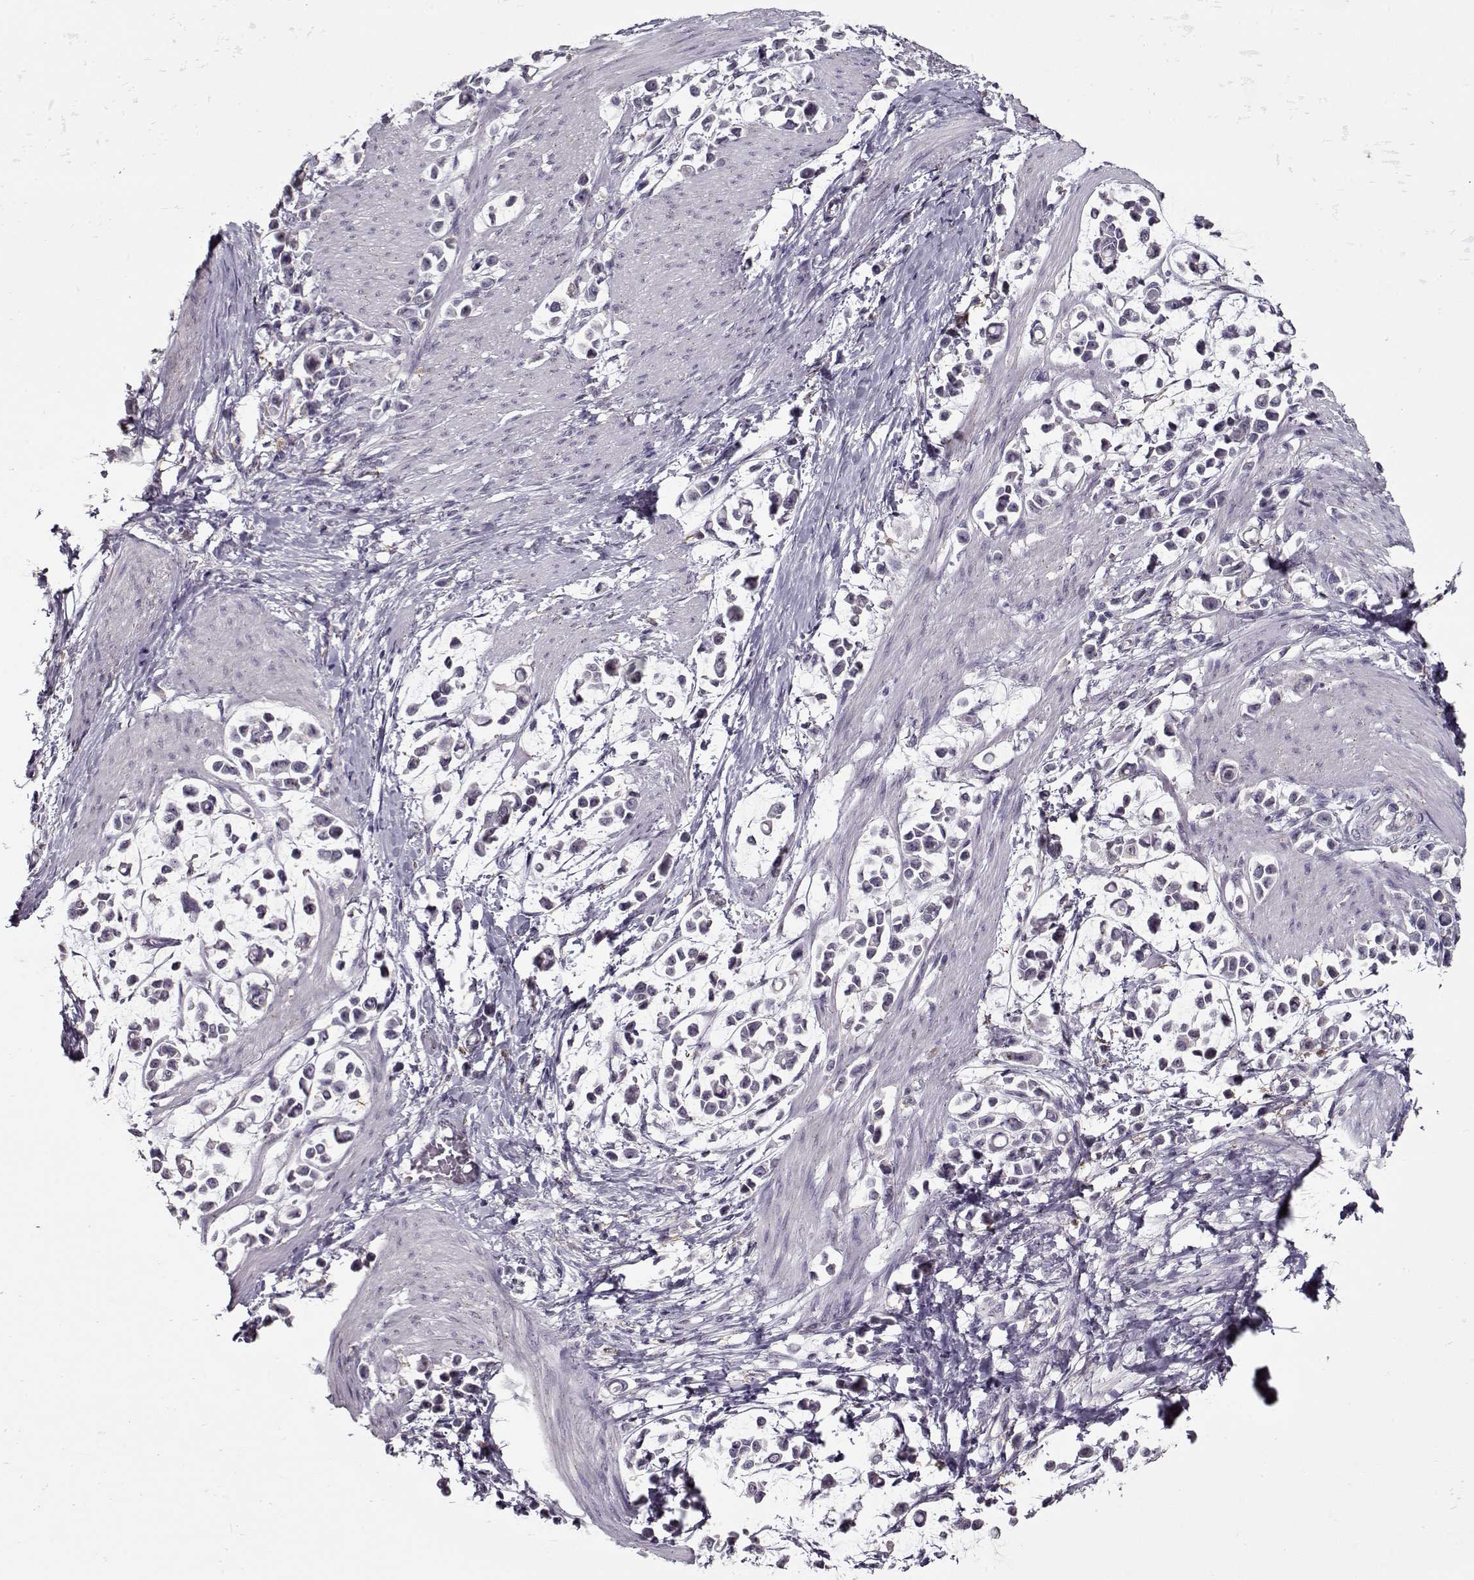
{"staining": {"intensity": "negative", "quantity": "none", "location": "none"}, "tissue": "stomach cancer", "cell_type": "Tumor cells", "image_type": "cancer", "snomed": [{"axis": "morphology", "description": "Adenocarcinoma, NOS"}, {"axis": "topography", "description": "Stomach"}], "caption": "This is an immunohistochemistry (IHC) histopathology image of stomach adenocarcinoma. There is no staining in tumor cells.", "gene": "SEC16B", "patient": {"sex": "male", "age": 82}}